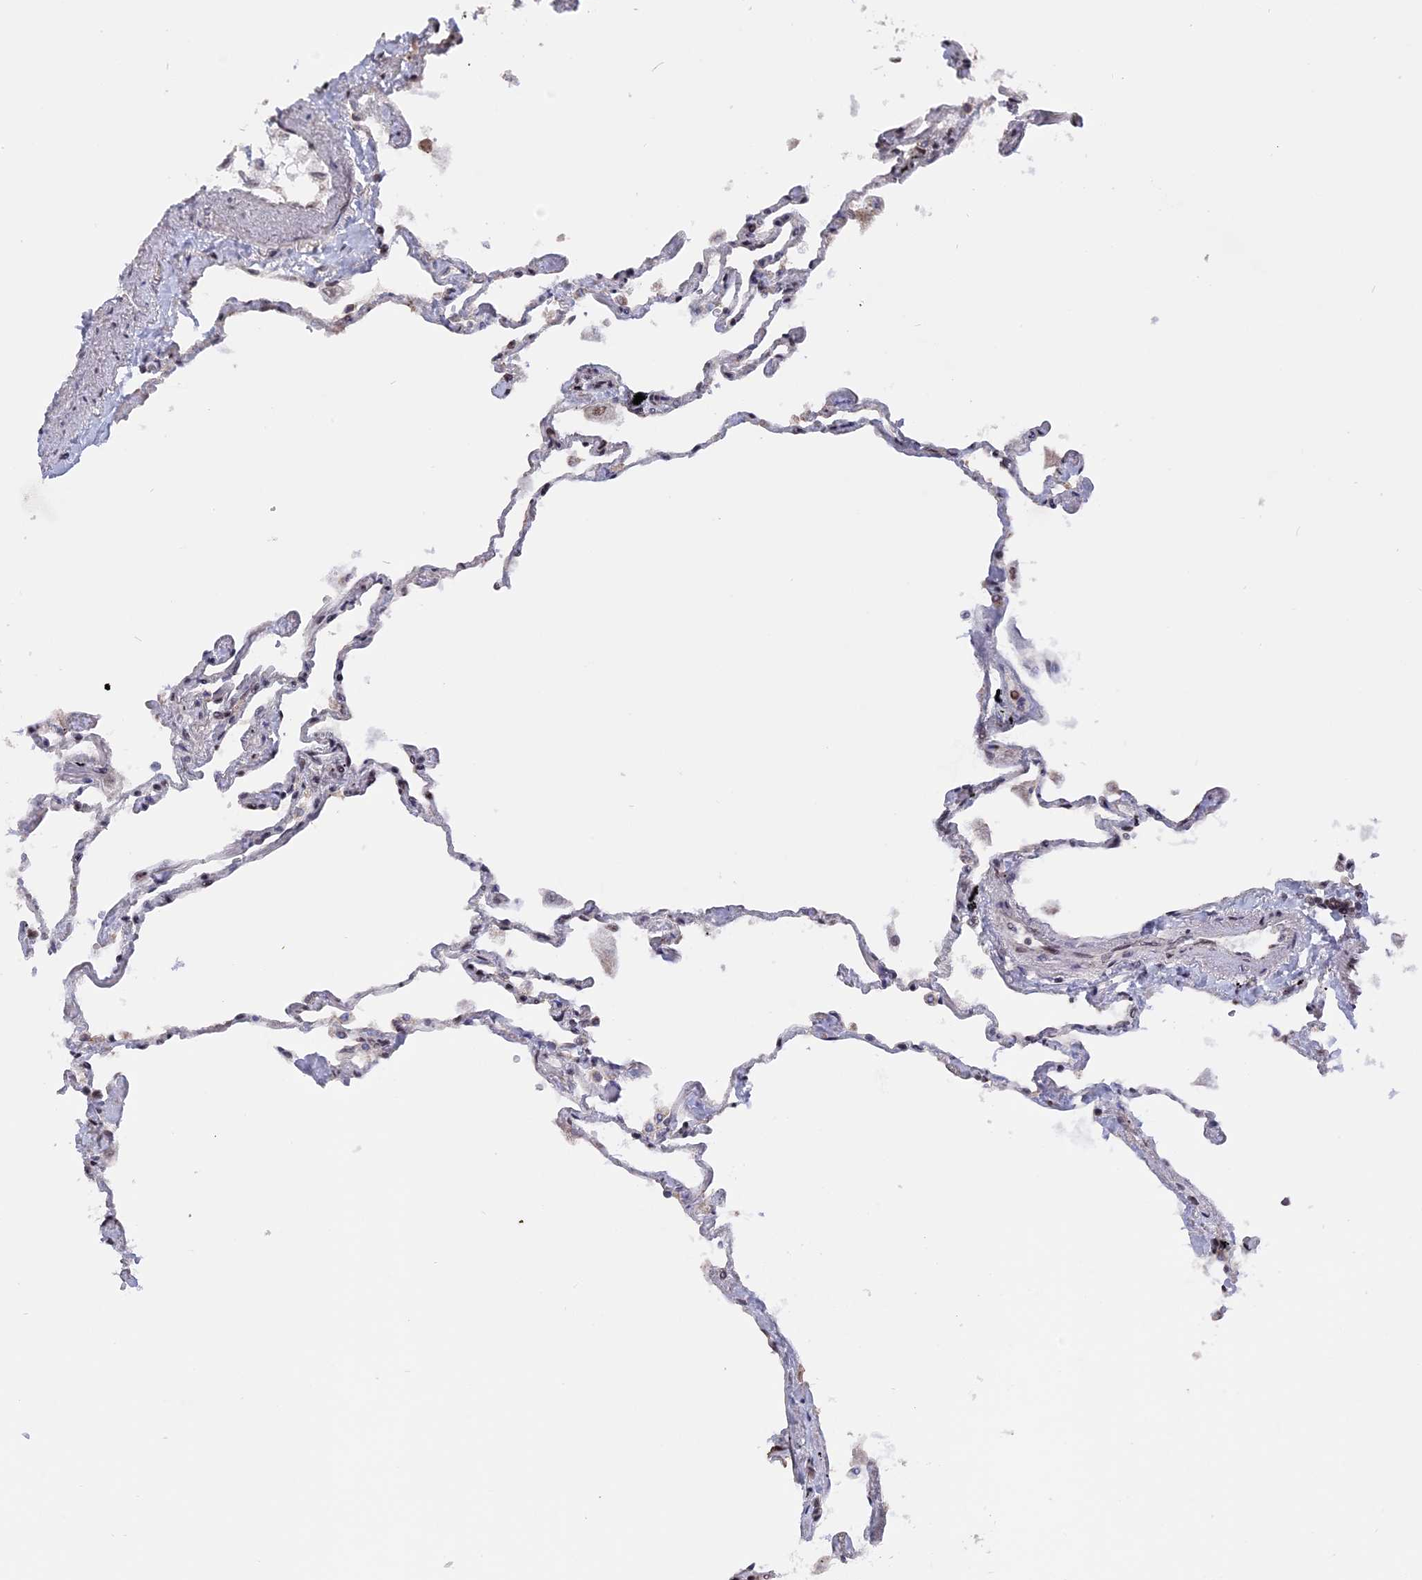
{"staining": {"intensity": "moderate", "quantity": ">75%", "location": "nuclear"}, "tissue": "lung", "cell_type": "Alveolar cells", "image_type": "normal", "snomed": [{"axis": "morphology", "description": "Normal tissue, NOS"}, {"axis": "topography", "description": "Lung"}], "caption": "This histopathology image demonstrates immunohistochemistry (IHC) staining of unremarkable human lung, with medium moderate nuclear expression in approximately >75% of alveolar cells.", "gene": "SF3A2", "patient": {"sex": "female", "age": 67}}